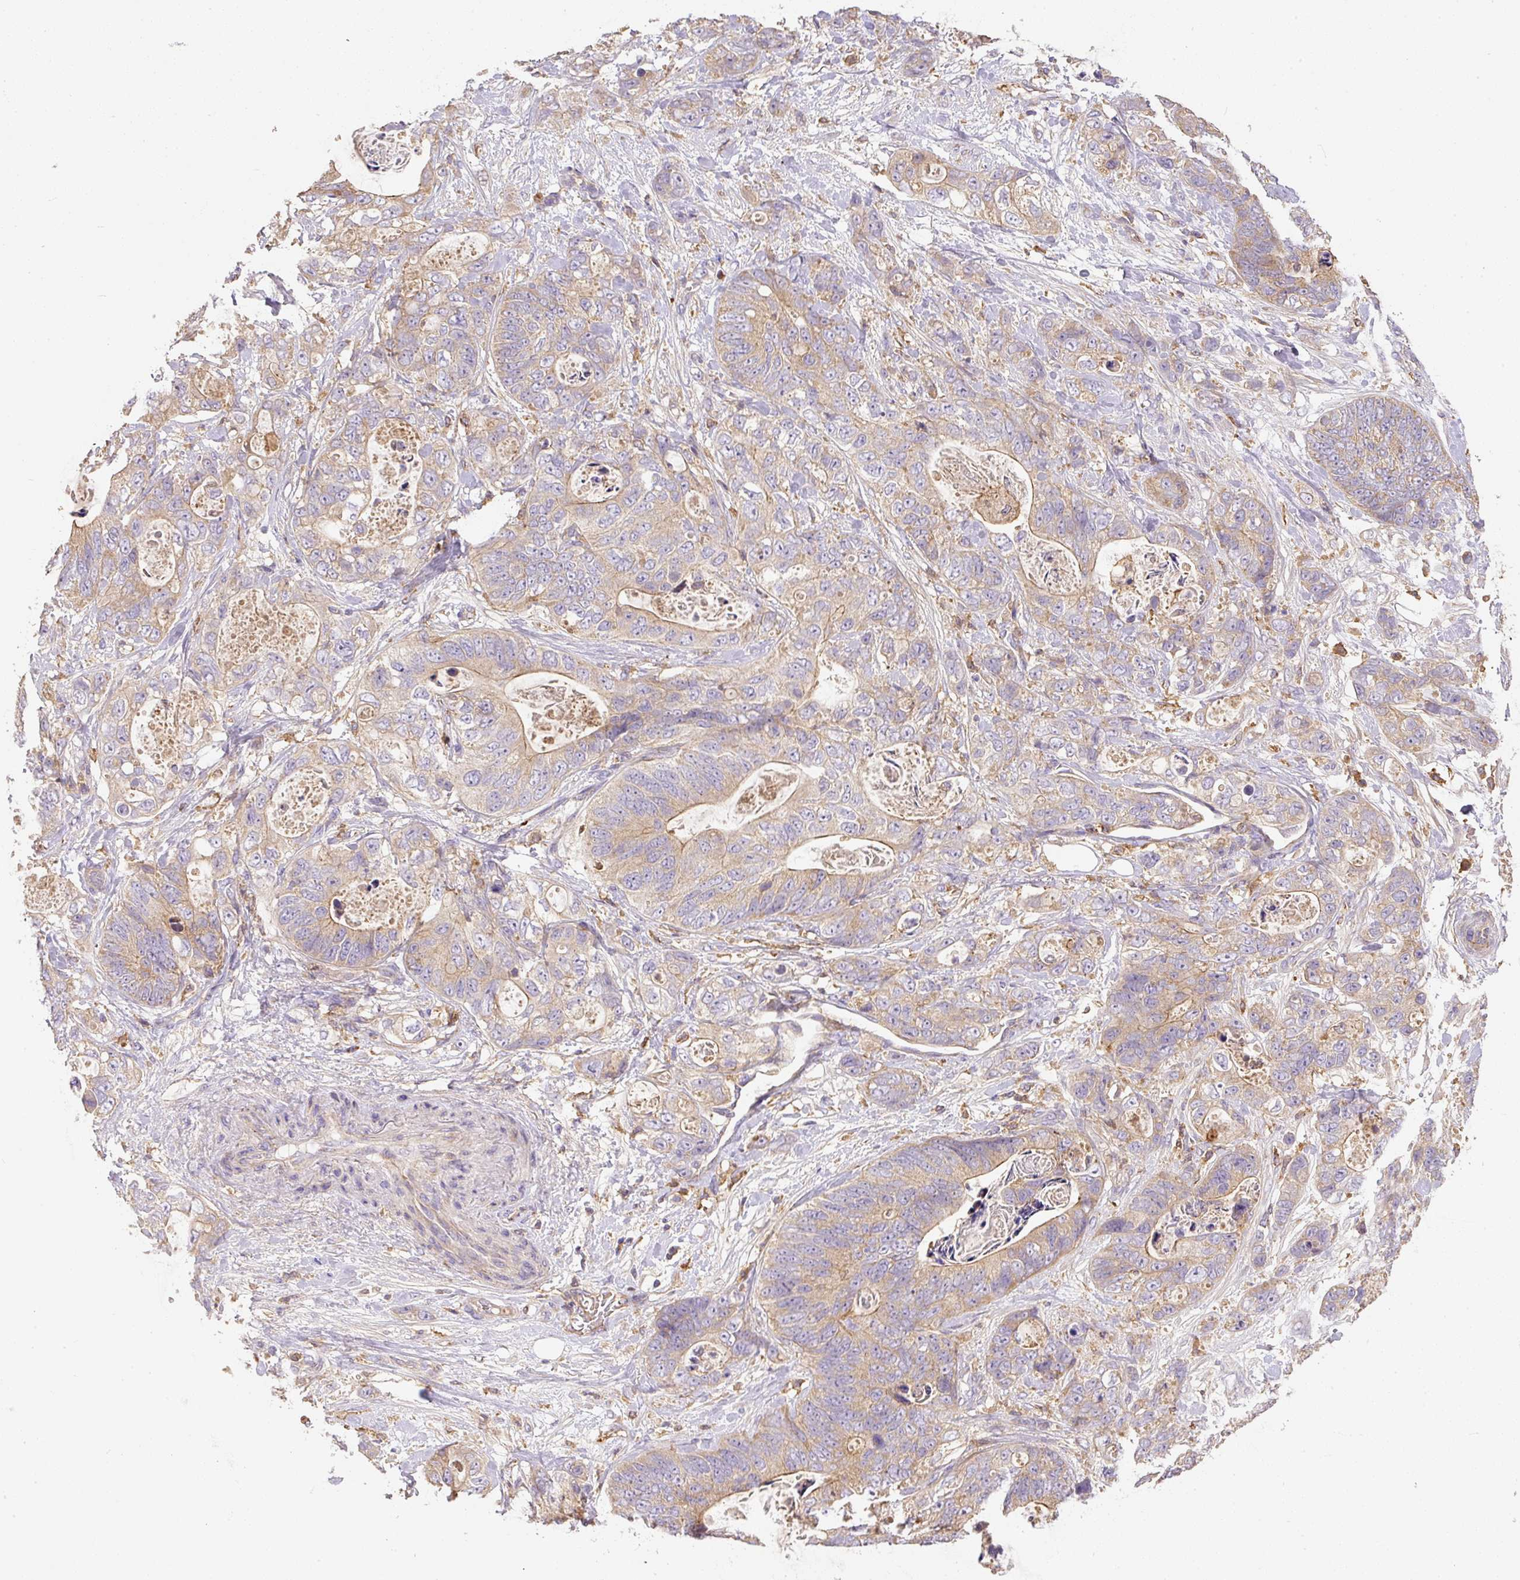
{"staining": {"intensity": "moderate", "quantity": ">75%", "location": "cytoplasmic/membranous"}, "tissue": "stomach cancer", "cell_type": "Tumor cells", "image_type": "cancer", "snomed": [{"axis": "morphology", "description": "Normal tissue, NOS"}, {"axis": "morphology", "description": "Adenocarcinoma, NOS"}, {"axis": "topography", "description": "Stomach"}], "caption": "There is medium levels of moderate cytoplasmic/membranous staining in tumor cells of stomach cancer, as demonstrated by immunohistochemical staining (brown color).", "gene": "DAPK1", "patient": {"sex": "female", "age": 89}}